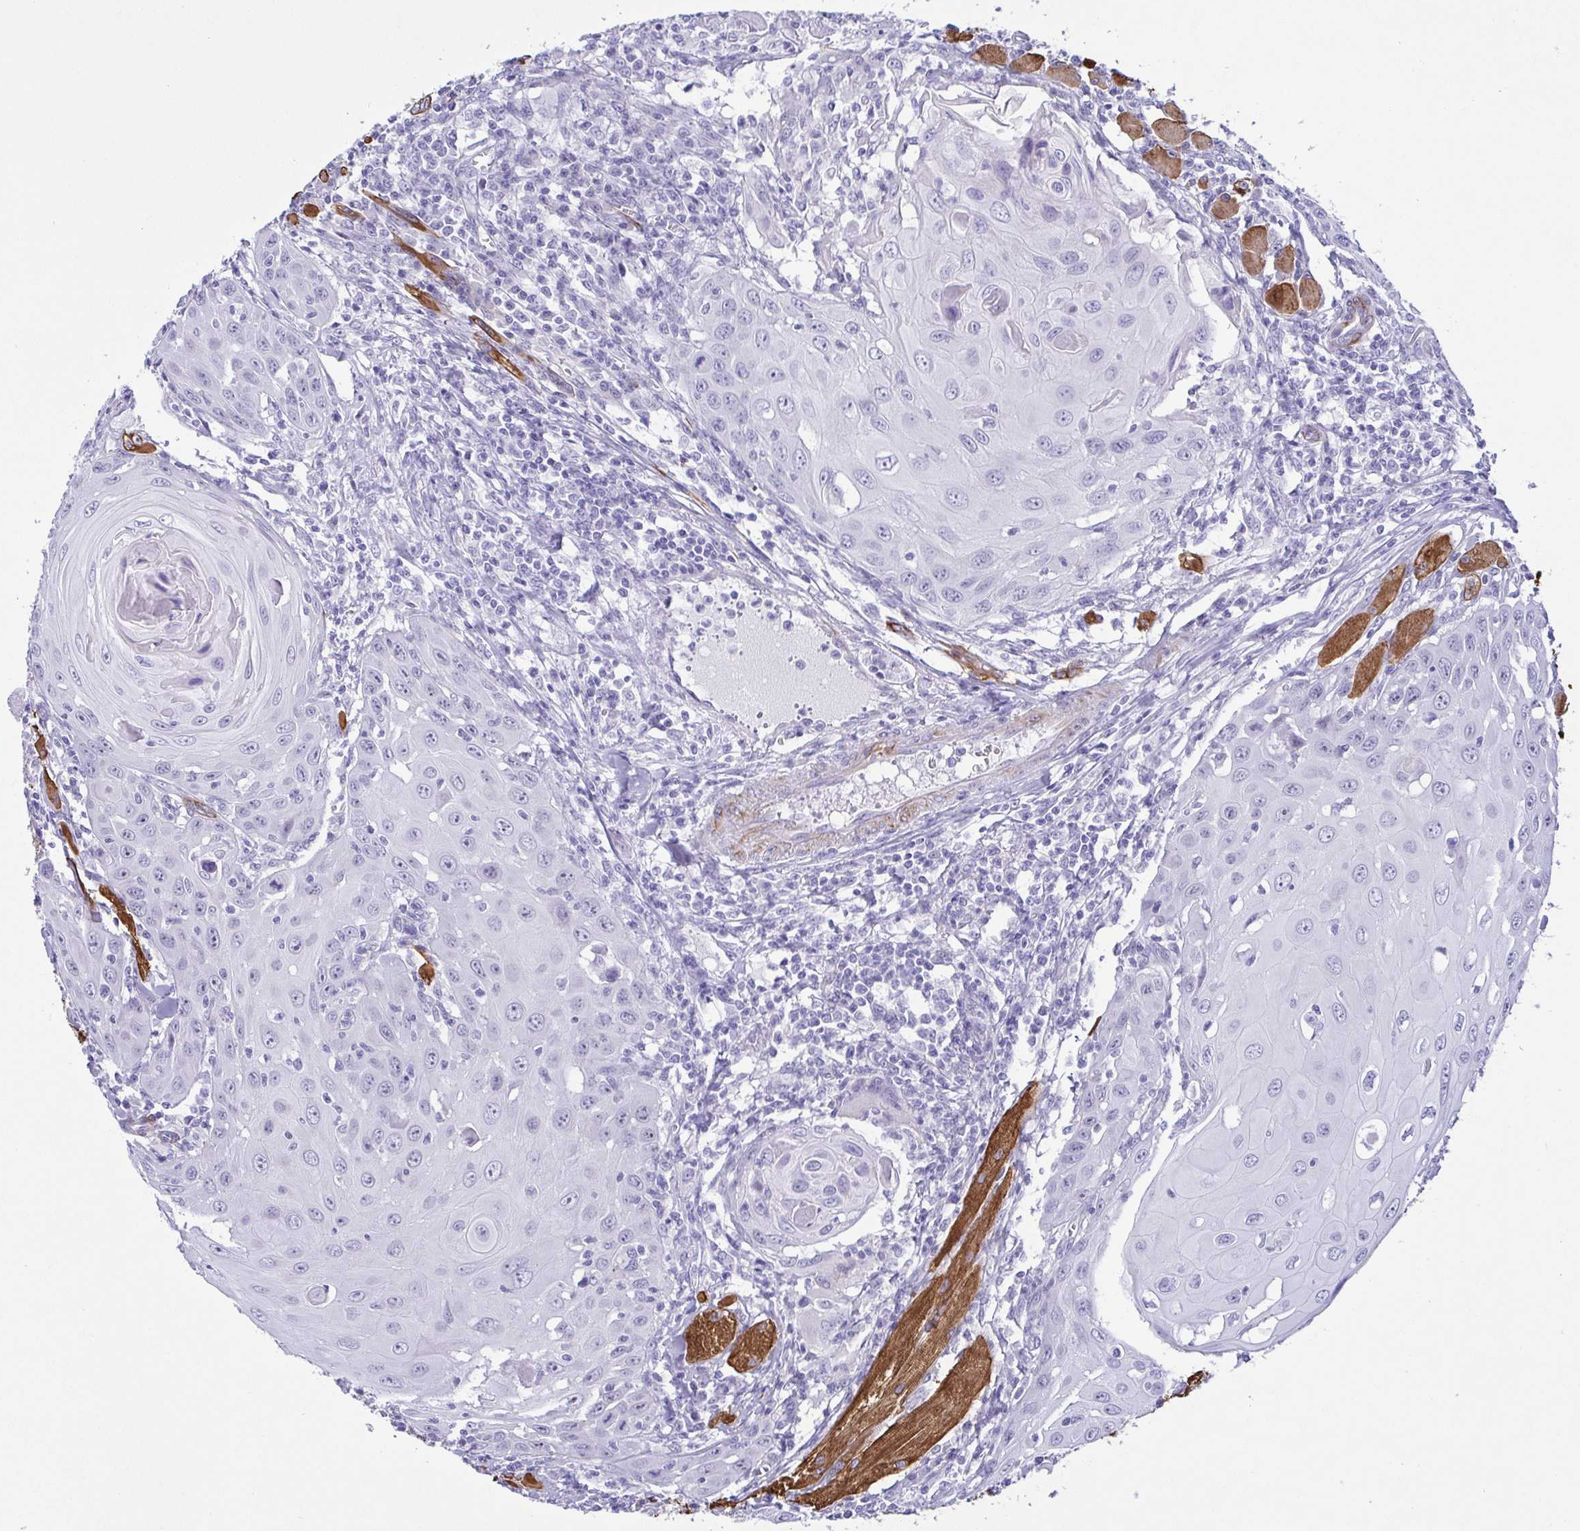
{"staining": {"intensity": "negative", "quantity": "none", "location": "none"}, "tissue": "head and neck cancer", "cell_type": "Tumor cells", "image_type": "cancer", "snomed": [{"axis": "morphology", "description": "Squamous cell carcinoma, NOS"}, {"axis": "topography", "description": "Head-Neck"}], "caption": "Photomicrograph shows no protein expression in tumor cells of head and neck cancer tissue.", "gene": "MYL7", "patient": {"sex": "female", "age": 80}}